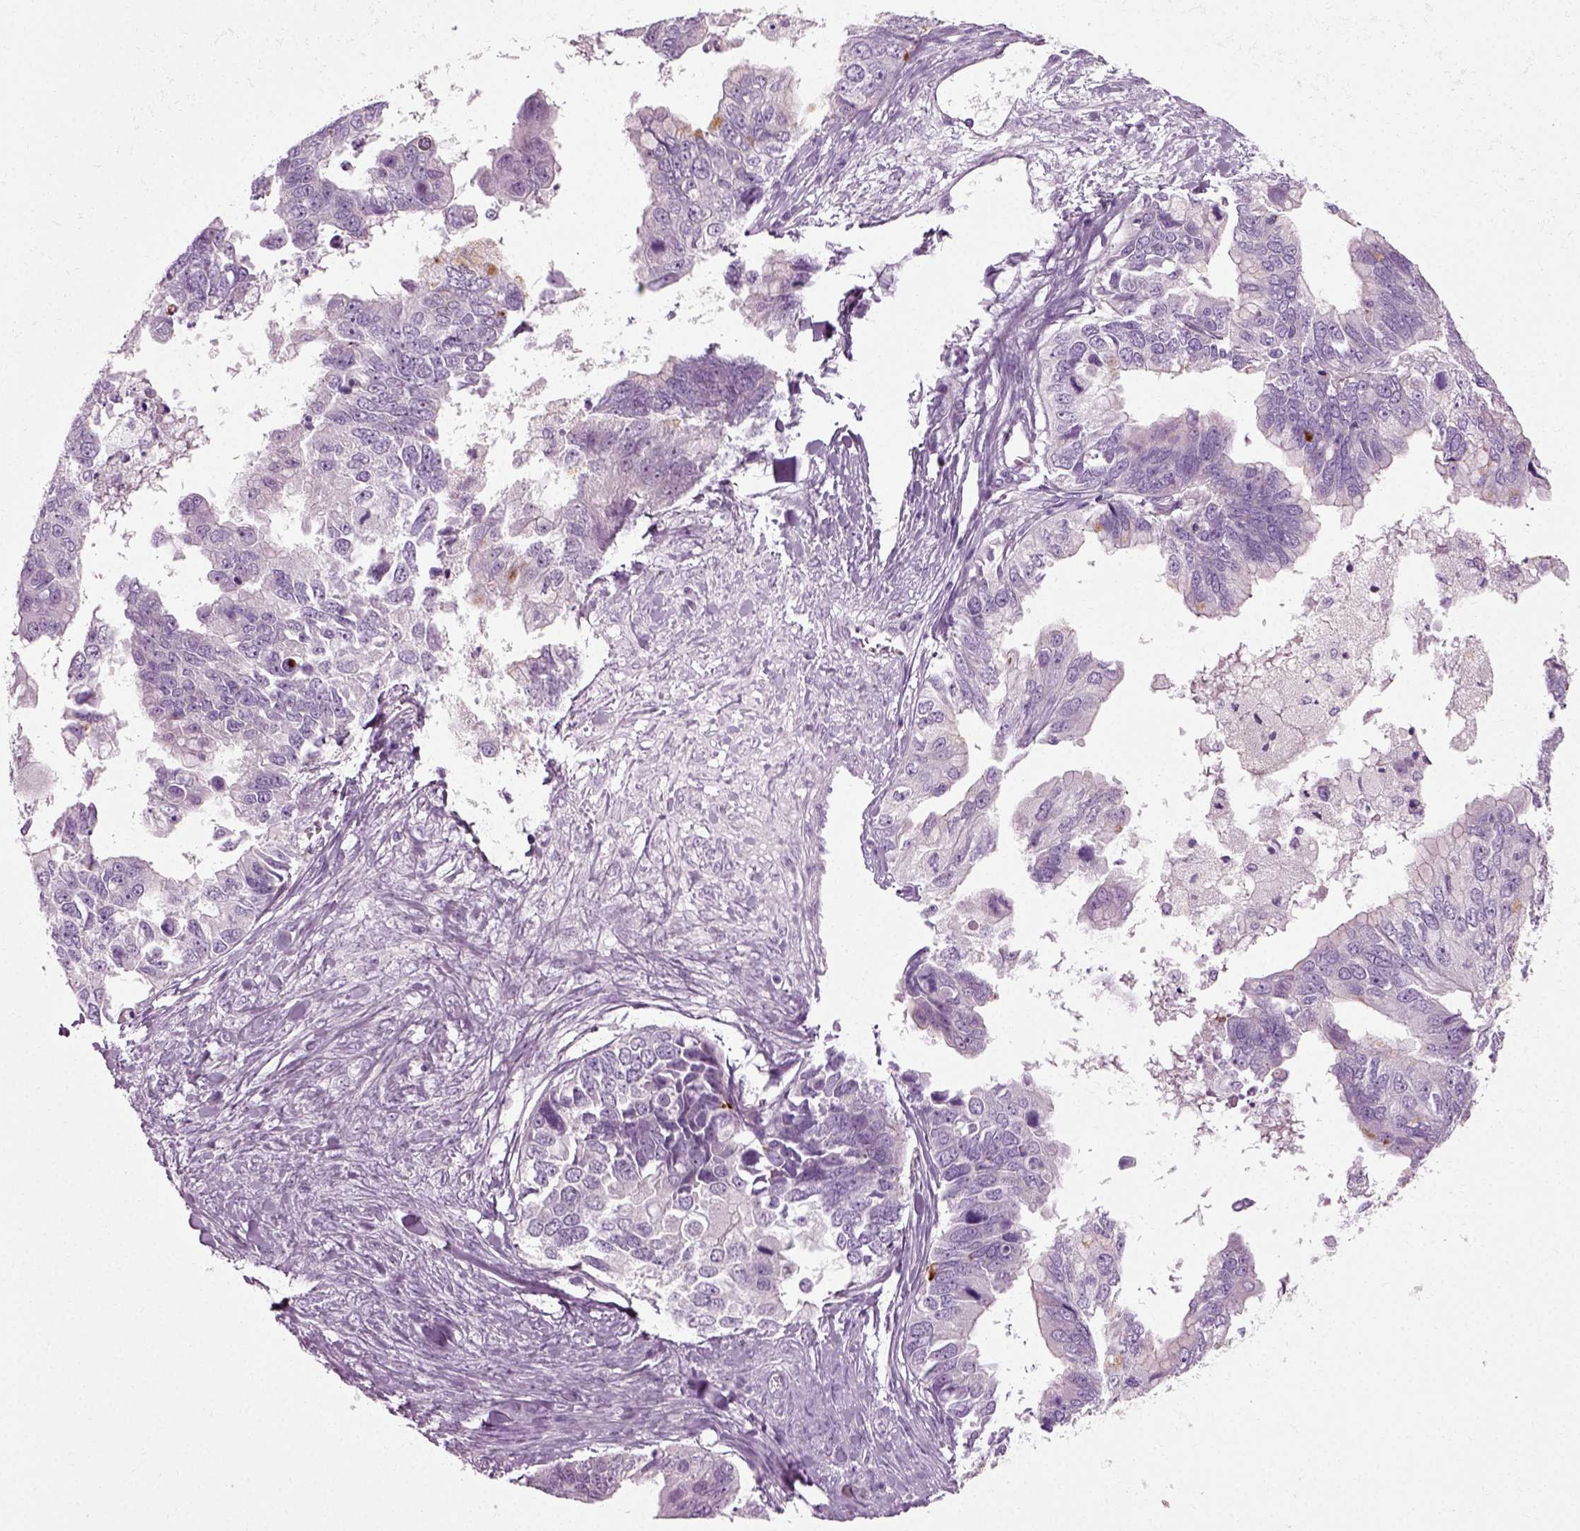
{"staining": {"intensity": "negative", "quantity": "none", "location": "none"}, "tissue": "ovarian cancer", "cell_type": "Tumor cells", "image_type": "cancer", "snomed": [{"axis": "morphology", "description": "Cystadenocarcinoma, mucinous, NOS"}, {"axis": "topography", "description": "Ovary"}], "caption": "Histopathology image shows no significant protein staining in tumor cells of mucinous cystadenocarcinoma (ovarian).", "gene": "SCG5", "patient": {"sex": "female", "age": 76}}